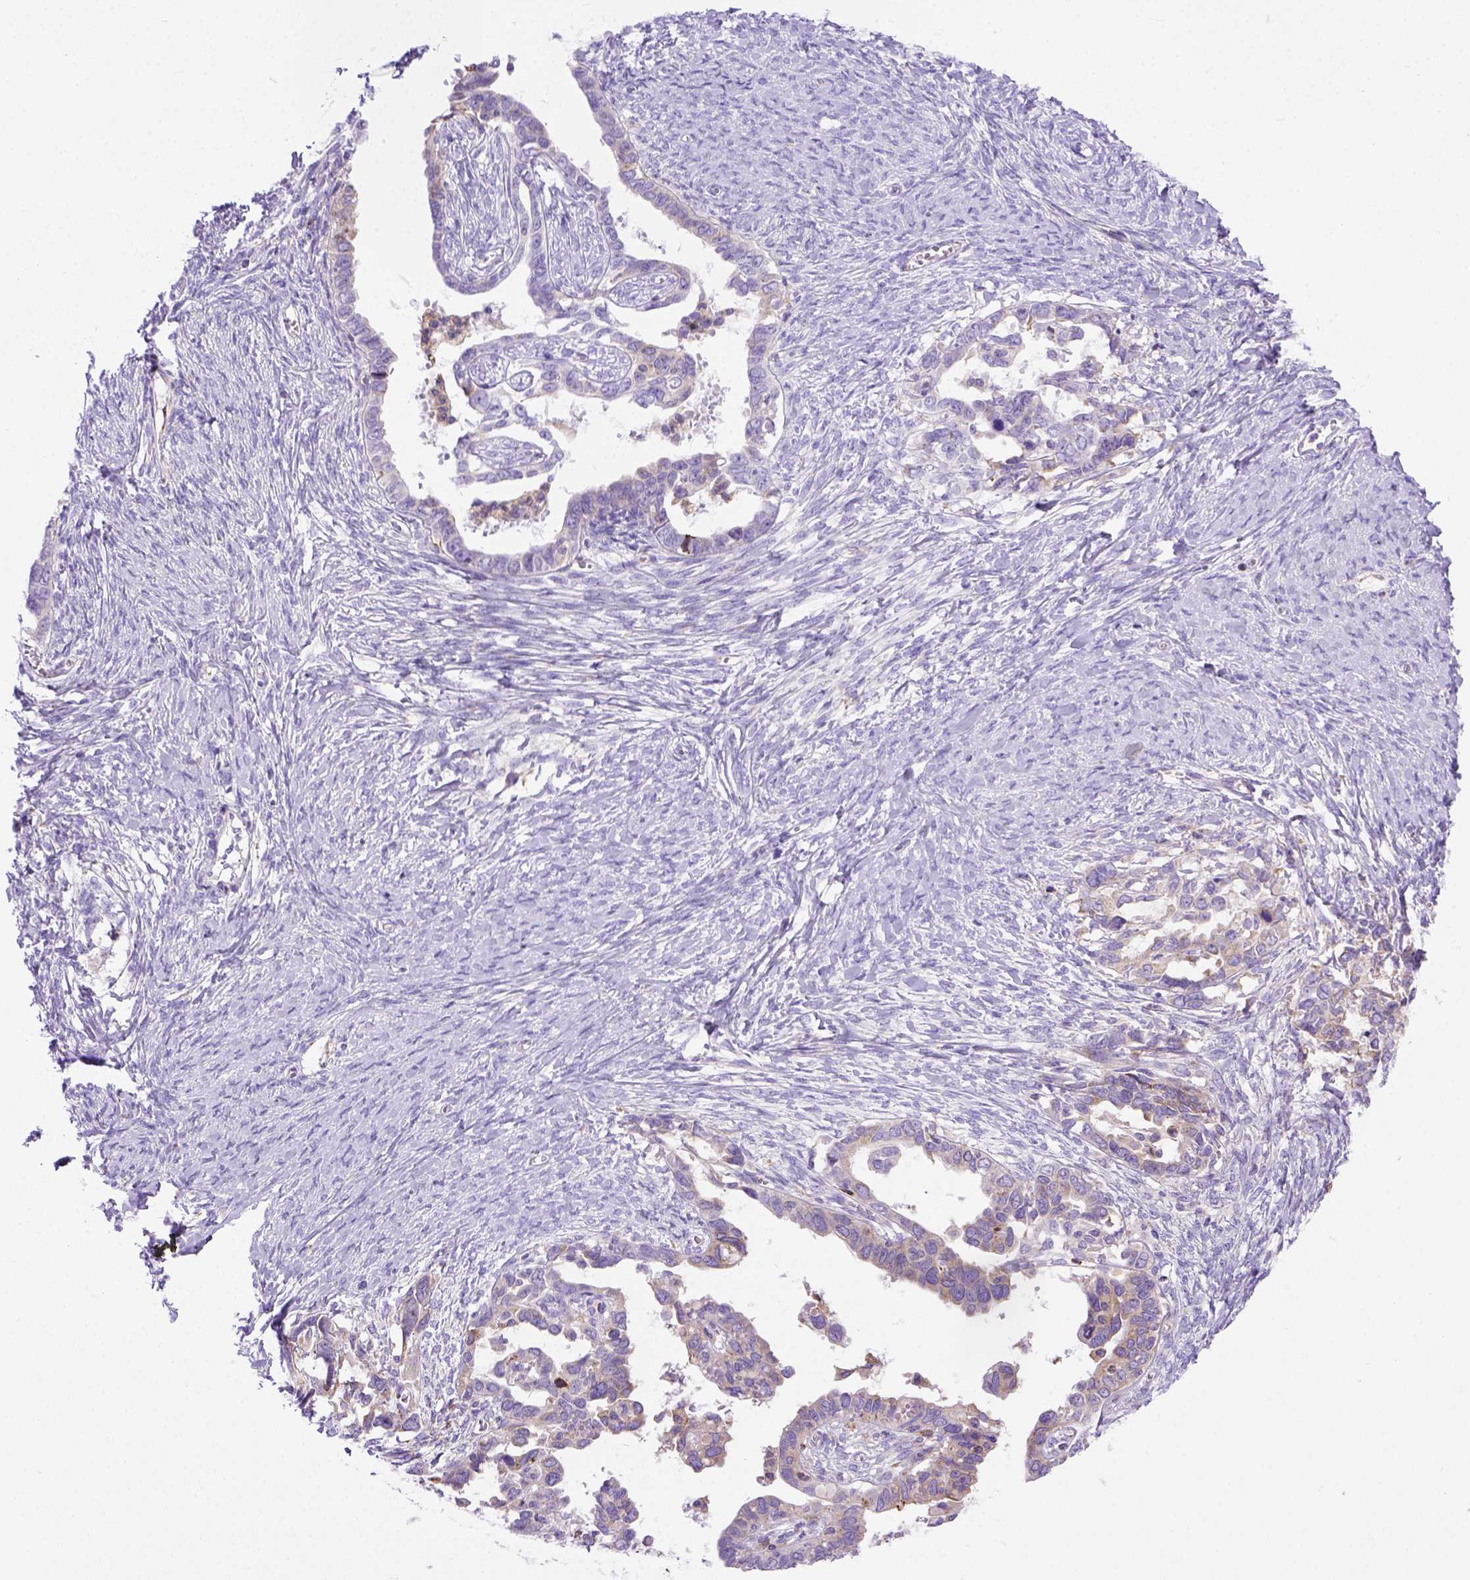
{"staining": {"intensity": "weak", "quantity": "25%-75%", "location": "cytoplasmic/membranous"}, "tissue": "ovarian cancer", "cell_type": "Tumor cells", "image_type": "cancer", "snomed": [{"axis": "morphology", "description": "Cystadenocarcinoma, serous, NOS"}, {"axis": "topography", "description": "Ovary"}], "caption": "Ovarian cancer (serous cystadenocarcinoma) stained for a protein (brown) shows weak cytoplasmic/membranous positive expression in about 25%-75% of tumor cells.", "gene": "PLK4", "patient": {"sex": "female", "age": 69}}